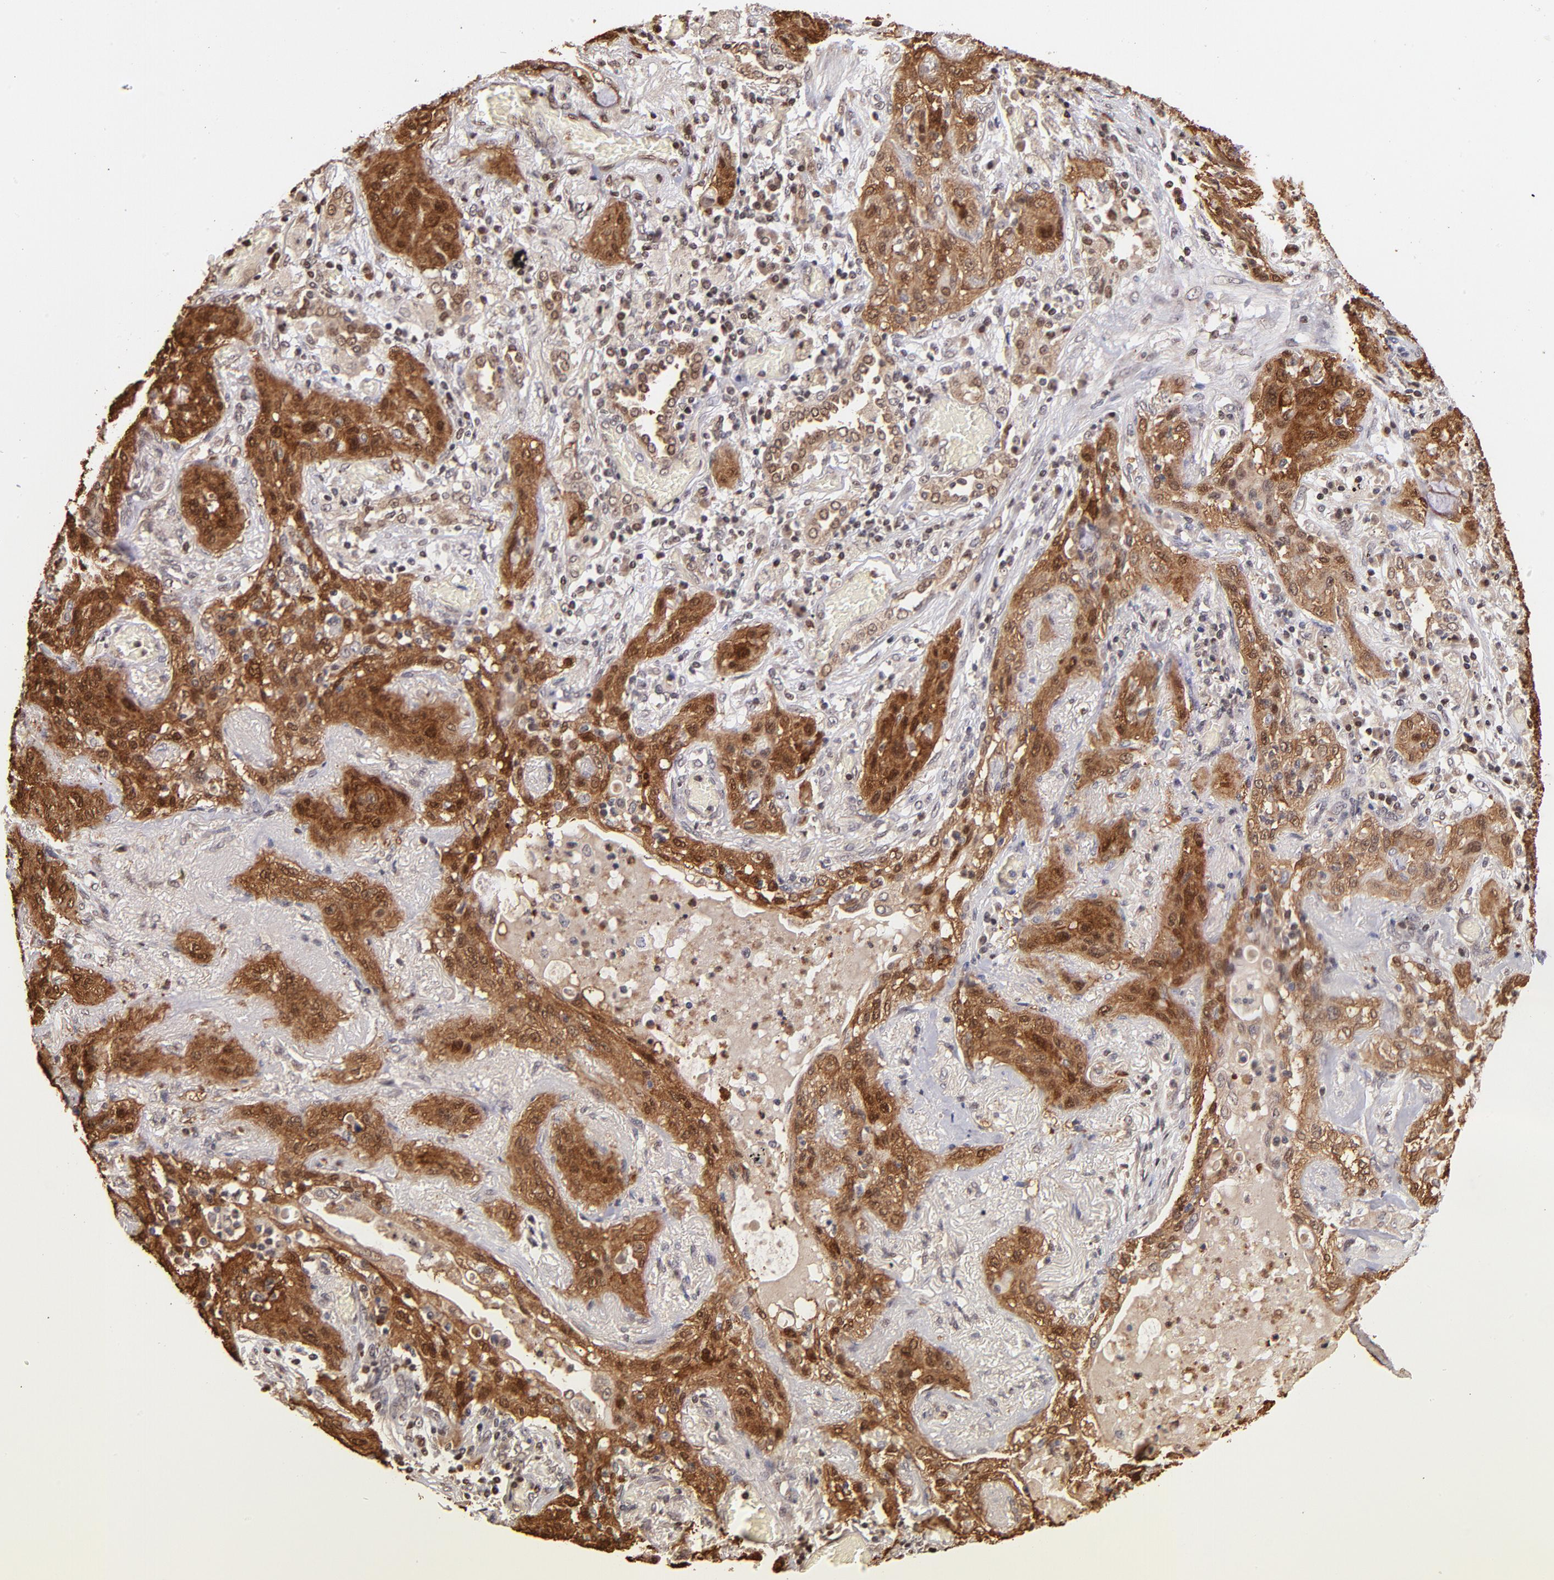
{"staining": {"intensity": "strong", "quantity": ">75%", "location": "cytoplasmic/membranous,nuclear"}, "tissue": "lung cancer", "cell_type": "Tumor cells", "image_type": "cancer", "snomed": [{"axis": "morphology", "description": "Squamous cell carcinoma, NOS"}, {"axis": "topography", "description": "Lung"}], "caption": "Brown immunohistochemical staining in lung cancer (squamous cell carcinoma) demonstrates strong cytoplasmic/membranous and nuclear staining in about >75% of tumor cells.", "gene": "YWHAB", "patient": {"sex": "female", "age": 47}}